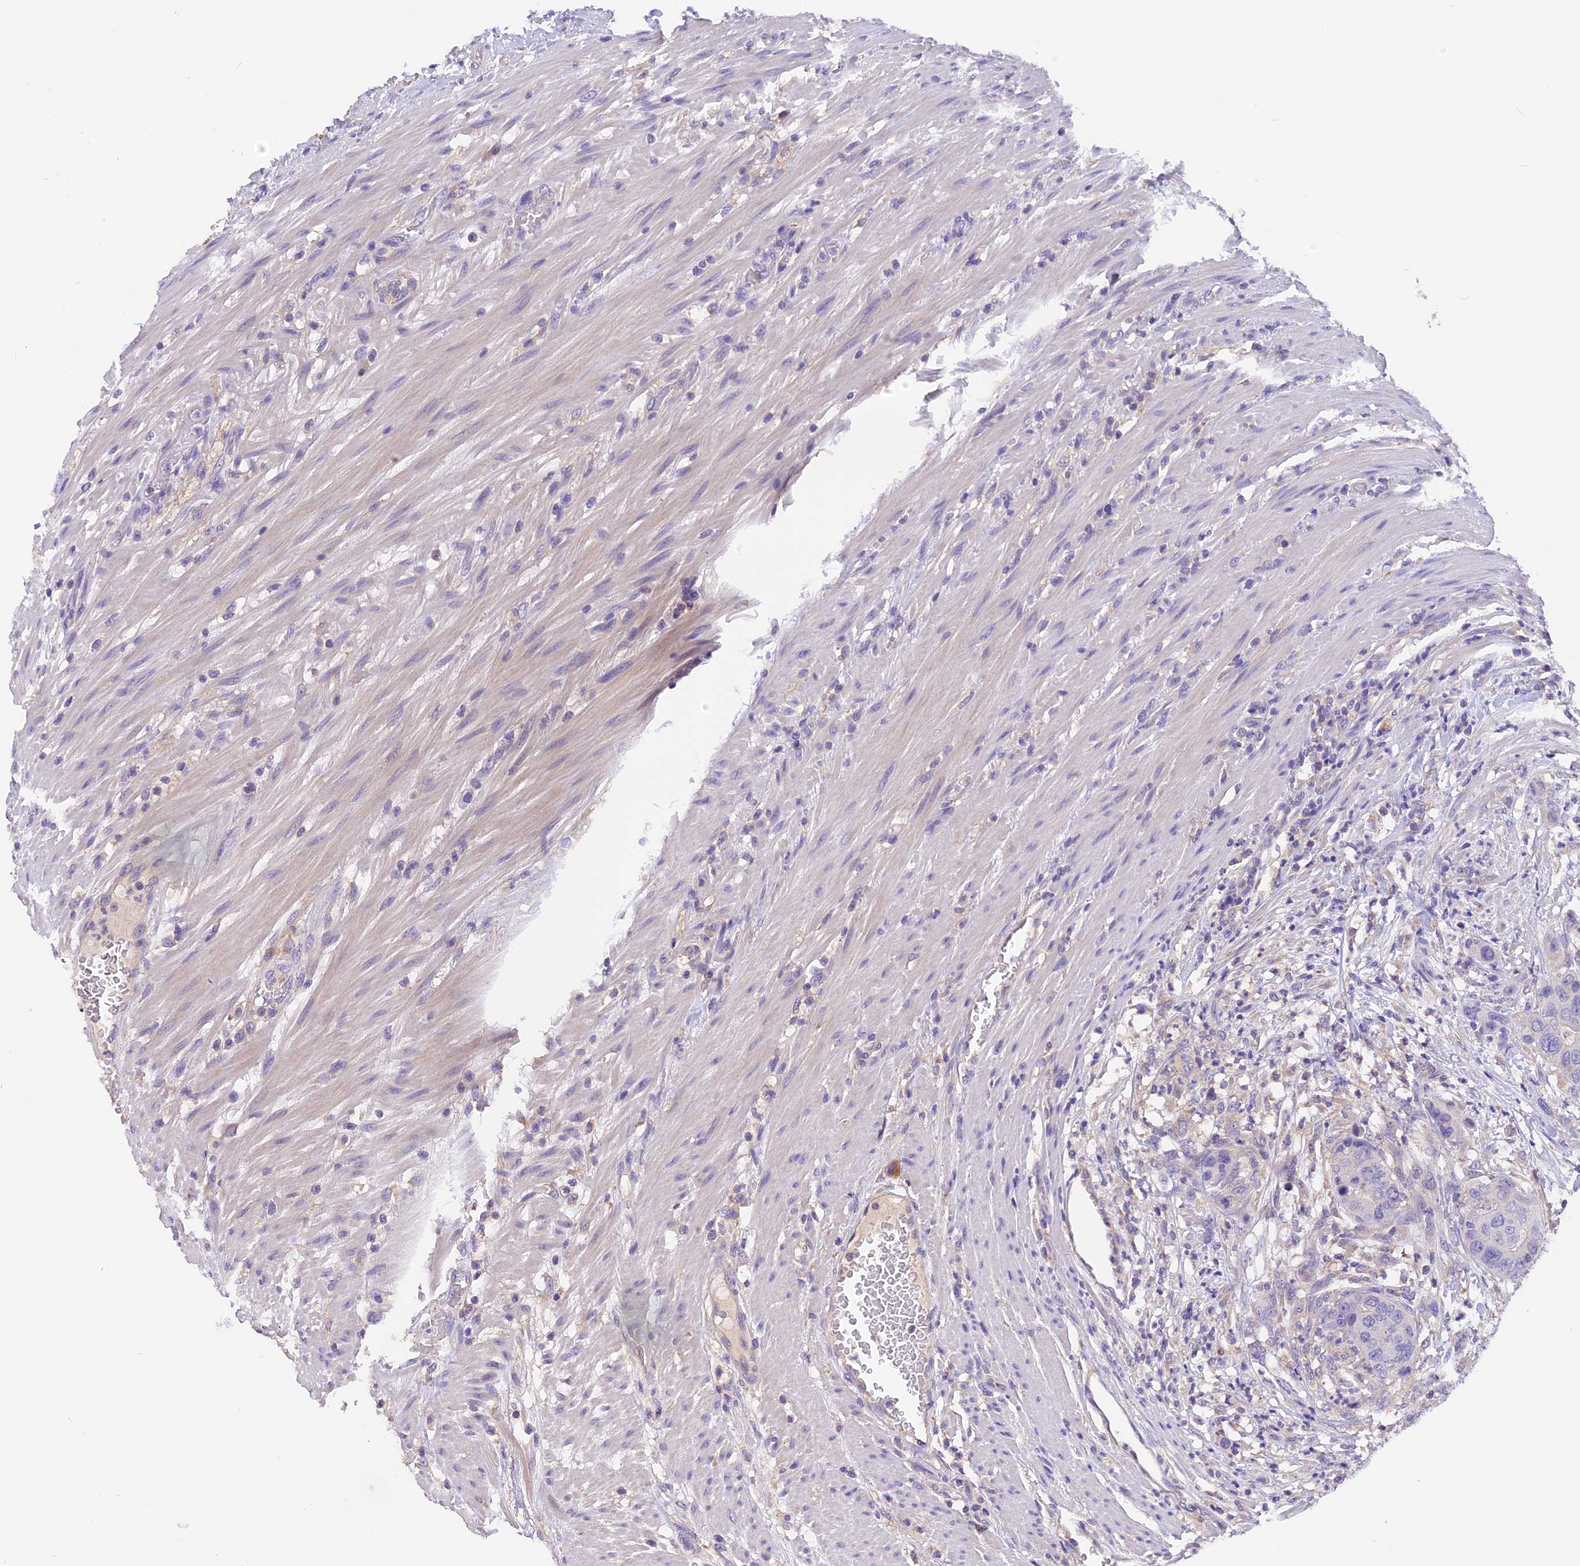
{"staining": {"intensity": "negative", "quantity": "none", "location": "none"}, "tissue": "colorectal cancer", "cell_type": "Tumor cells", "image_type": "cancer", "snomed": [{"axis": "morphology", "description": "Adenocarcinoma, NOS"}, {"axis": "topography", "description": "Colon"}], "caption": "The histopathology image shows no significant positivity in tumor cells of colorectal cancer (adenocarcinoma).", "gene": "AP3B2", "patient": {"sex": "male", "age": 84}}